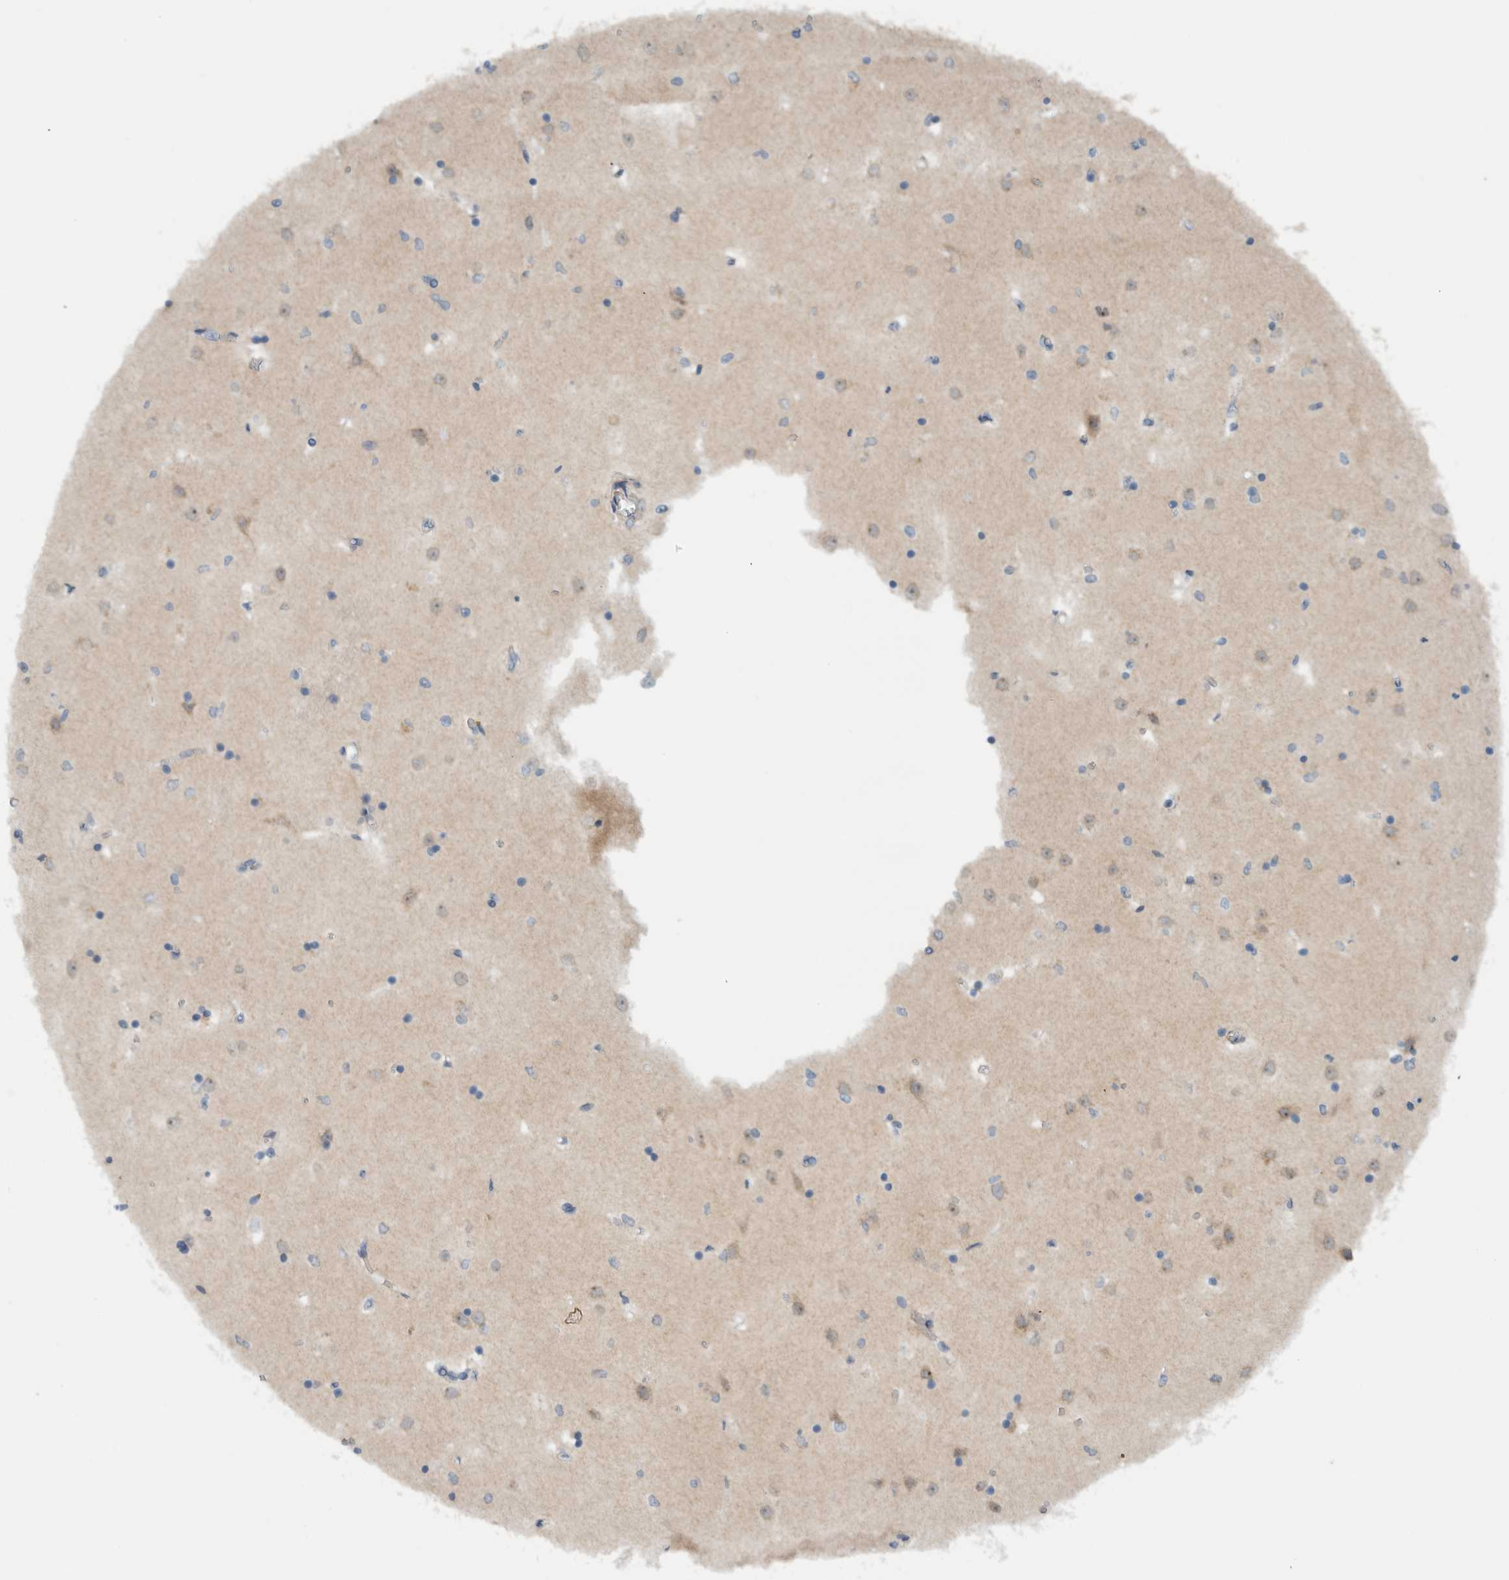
{"staining": {"intensity": "negative", "quantity": "none", "location": "none"}, "tissue": "caudate", "cell_type": "Glial cells", "image_type": "normal", "snomed": [{"axis": "morphology", "description": "Normal tissue, NOS"}, {"axis": "topography", "description": "Lateral ventricle wall"}], "caption": "The micrograph displays no significant staining in glial cells of caudate.", "gene": "MPRIP", "patient": {"sex": "male", "age": 45}}